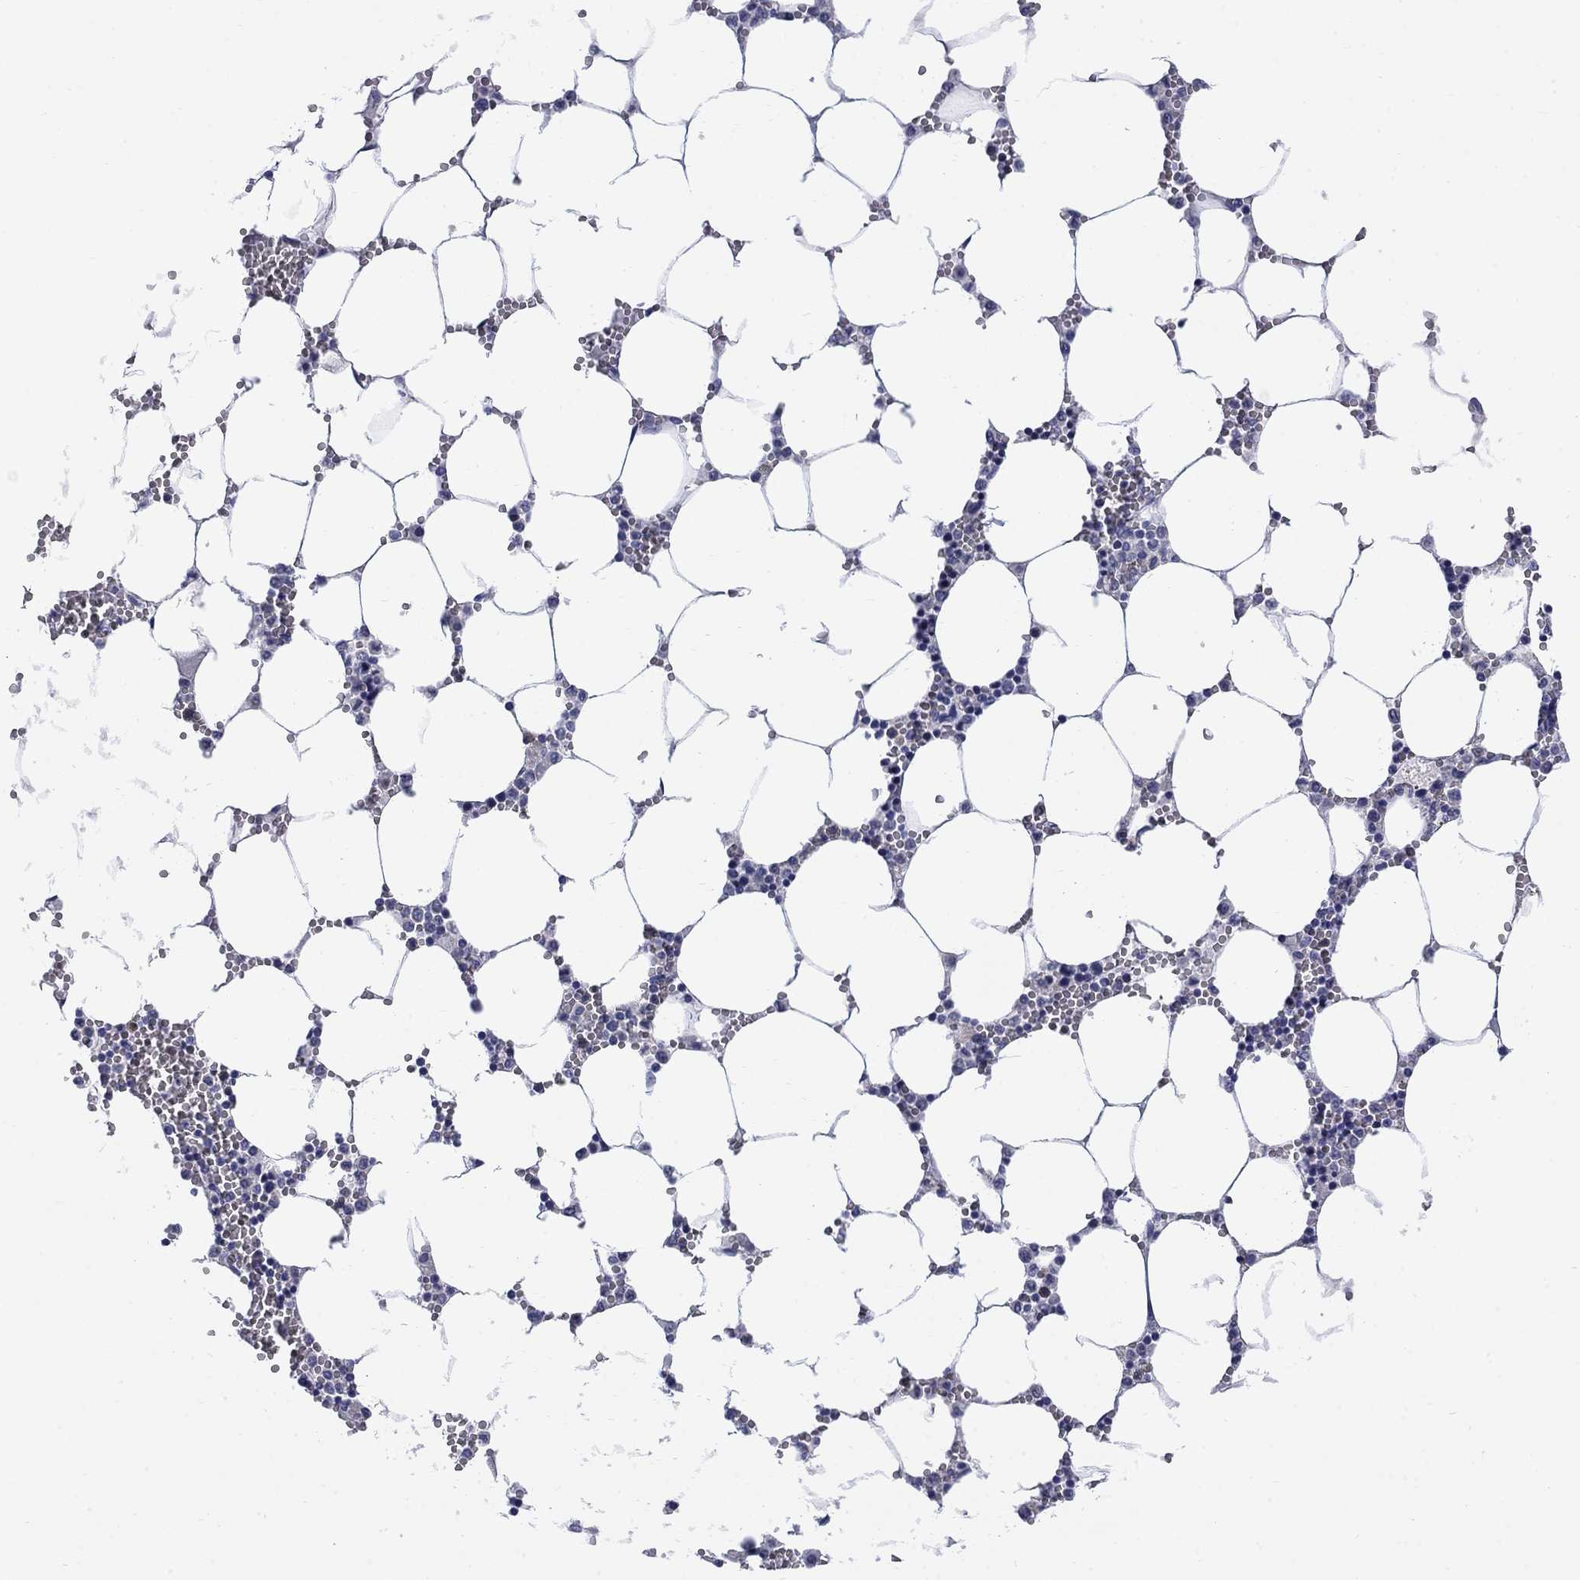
{"staining": {"intensity": "strong", "quantity": "<25%", "location": "nuclear"}, "tissue": "bone marrow", "cell_type": "Hematopoietic cells", "image_type": "normal", "snomed": [{"axis": "morphology", "description": "Normal tissue, NOS"}, {"axis": "topography", "description": "Bone marrow"}], "caption": "Bone marrow was stained to show a protein in brown. There is medium levels of strong nuclear positivity in approximately <25% of hematopoietic cells. (Brightfield microscopy of DAB IHC at high magnification).", "gene": "SERPINB2", "patient": {"sex": "female", "age": 64}}